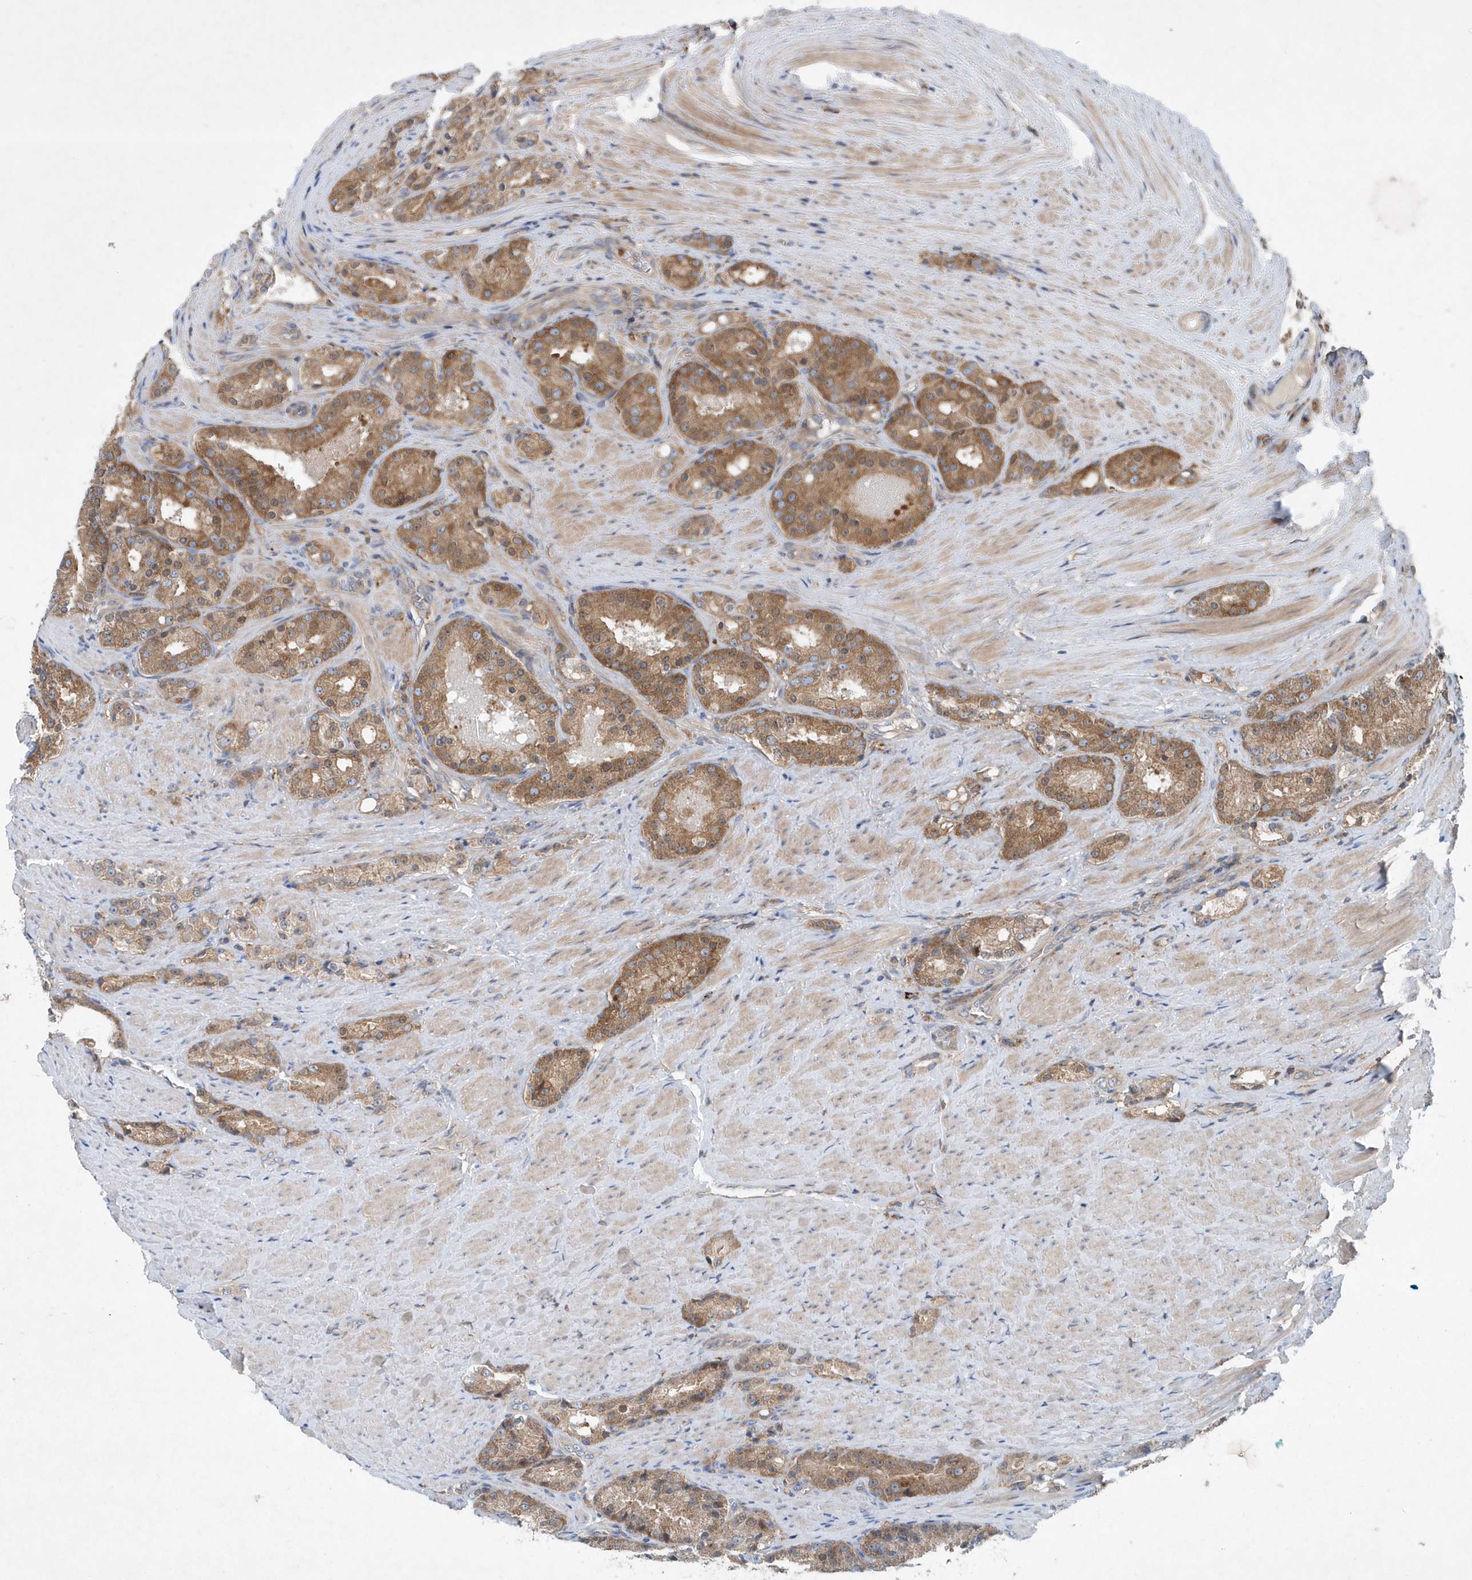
{"staining": {"intensity": "moderate", "quantity": ">75%", "location": "cytoplasmic/membranous"}, "tissue": "prostate cancer", "cell_type": "Tumor cells", "image_type": "cancer", "snomed": [{"axis": "morphology", "description": "Adenocarcinoma, High grade"}, {"axis": "topography", "description": "Prostate"}], "caption": "Moderate cytoplasmic/membranous expression for a protein is appreciated in about >75% of tumor cells of prostate cancer (high-grade adenocarcinoma) using immunohistochemistry (IHC).", "gene": "P2RY10", "patient": {"sex": "male", "age": 60}}